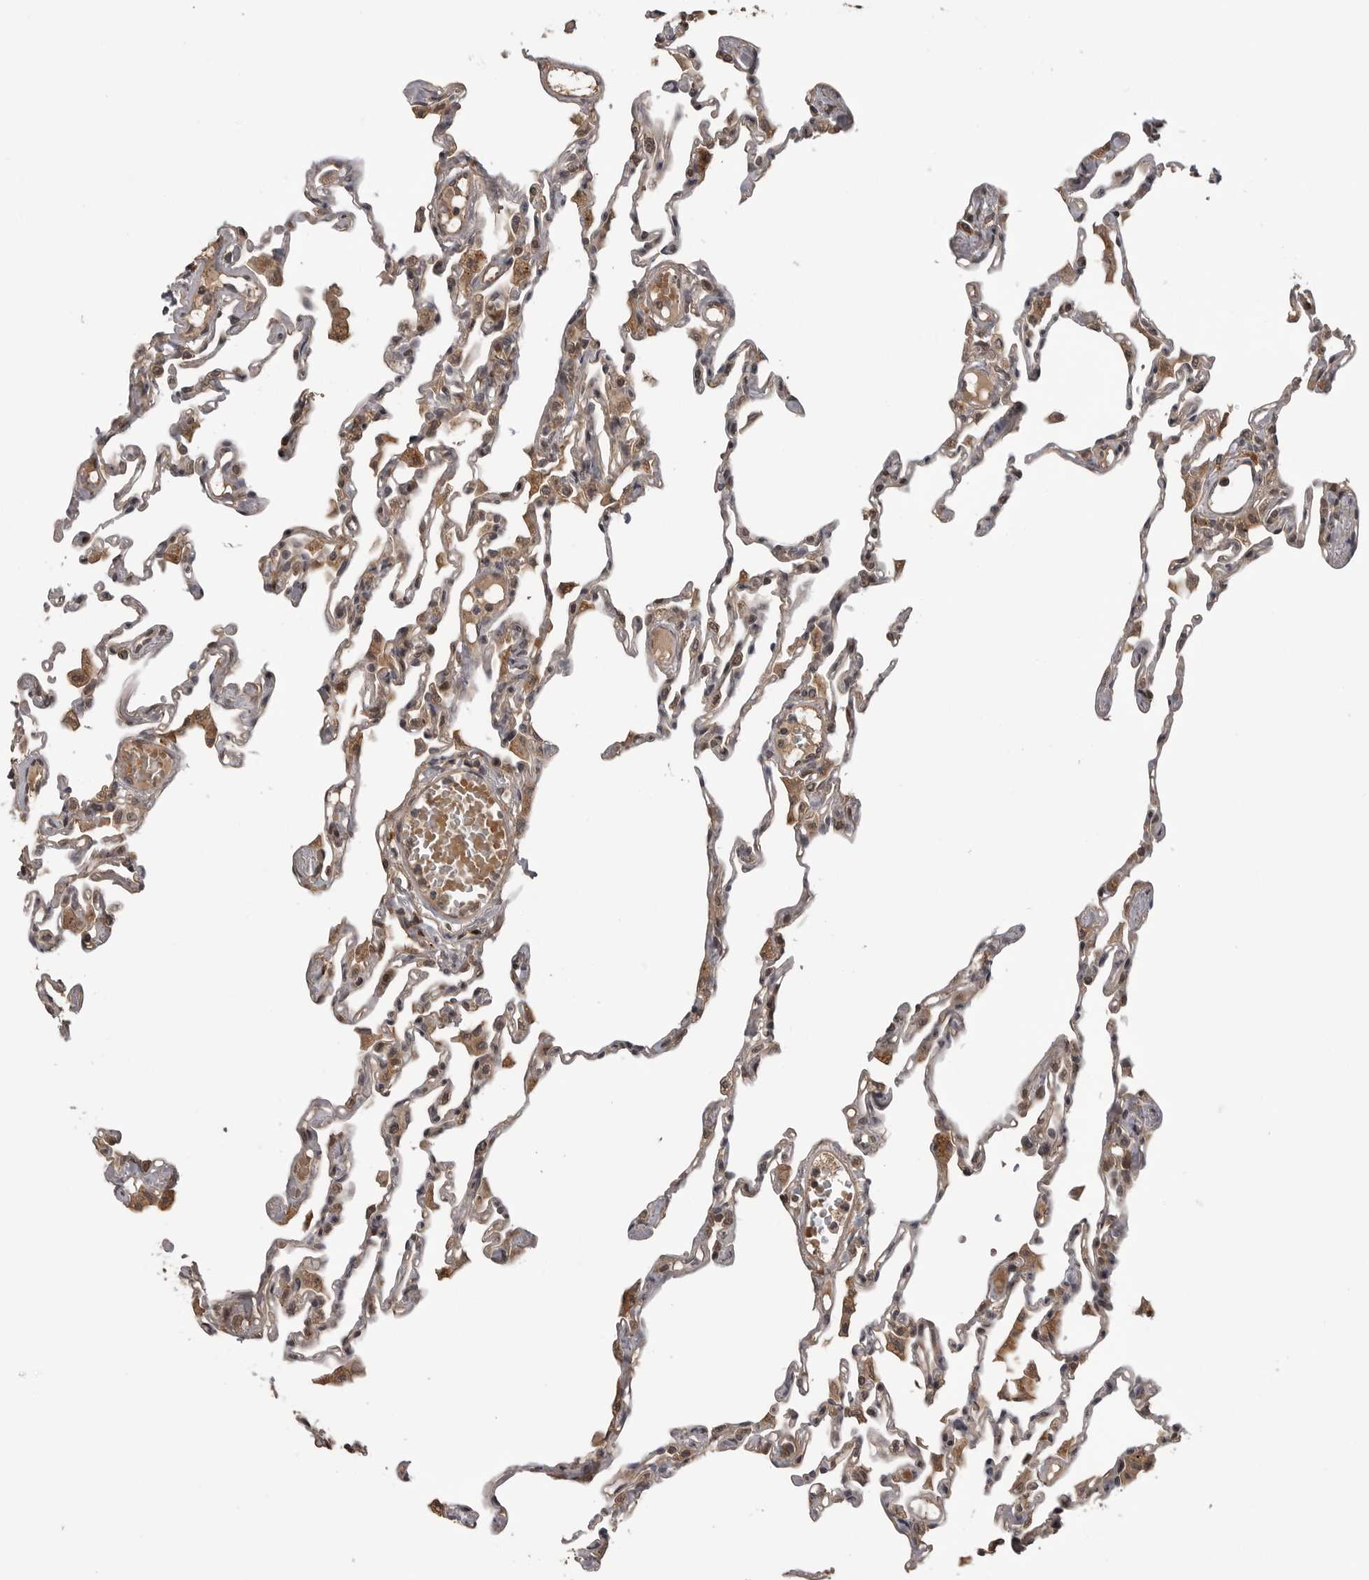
{"staining": {"intensity": "moderate", "quantity": "25%-75%", "location": "cytoplasmic/membranous,nuclear"}, "tissue": "lung", "cell_type": "Alveolar cells", "image_type": "normal", "snomed": [{"axis": "morphology", "description": "Normal tissue, NOS"}, {"axis": "topography", "description": "Lung"}], "caption": "Immunohistochemical staining of normal human lung reveals 25%-75% levels of moderate cytoplasmic/membranous,nuclear protein expression in about 25%-75% of alveolar cells. Immunohistochemistry (ihc) stains the protein in brown and the nuclei are stained blue.", "gene": "AKAP7", "patient": {"sex": "female", "age": 49}}